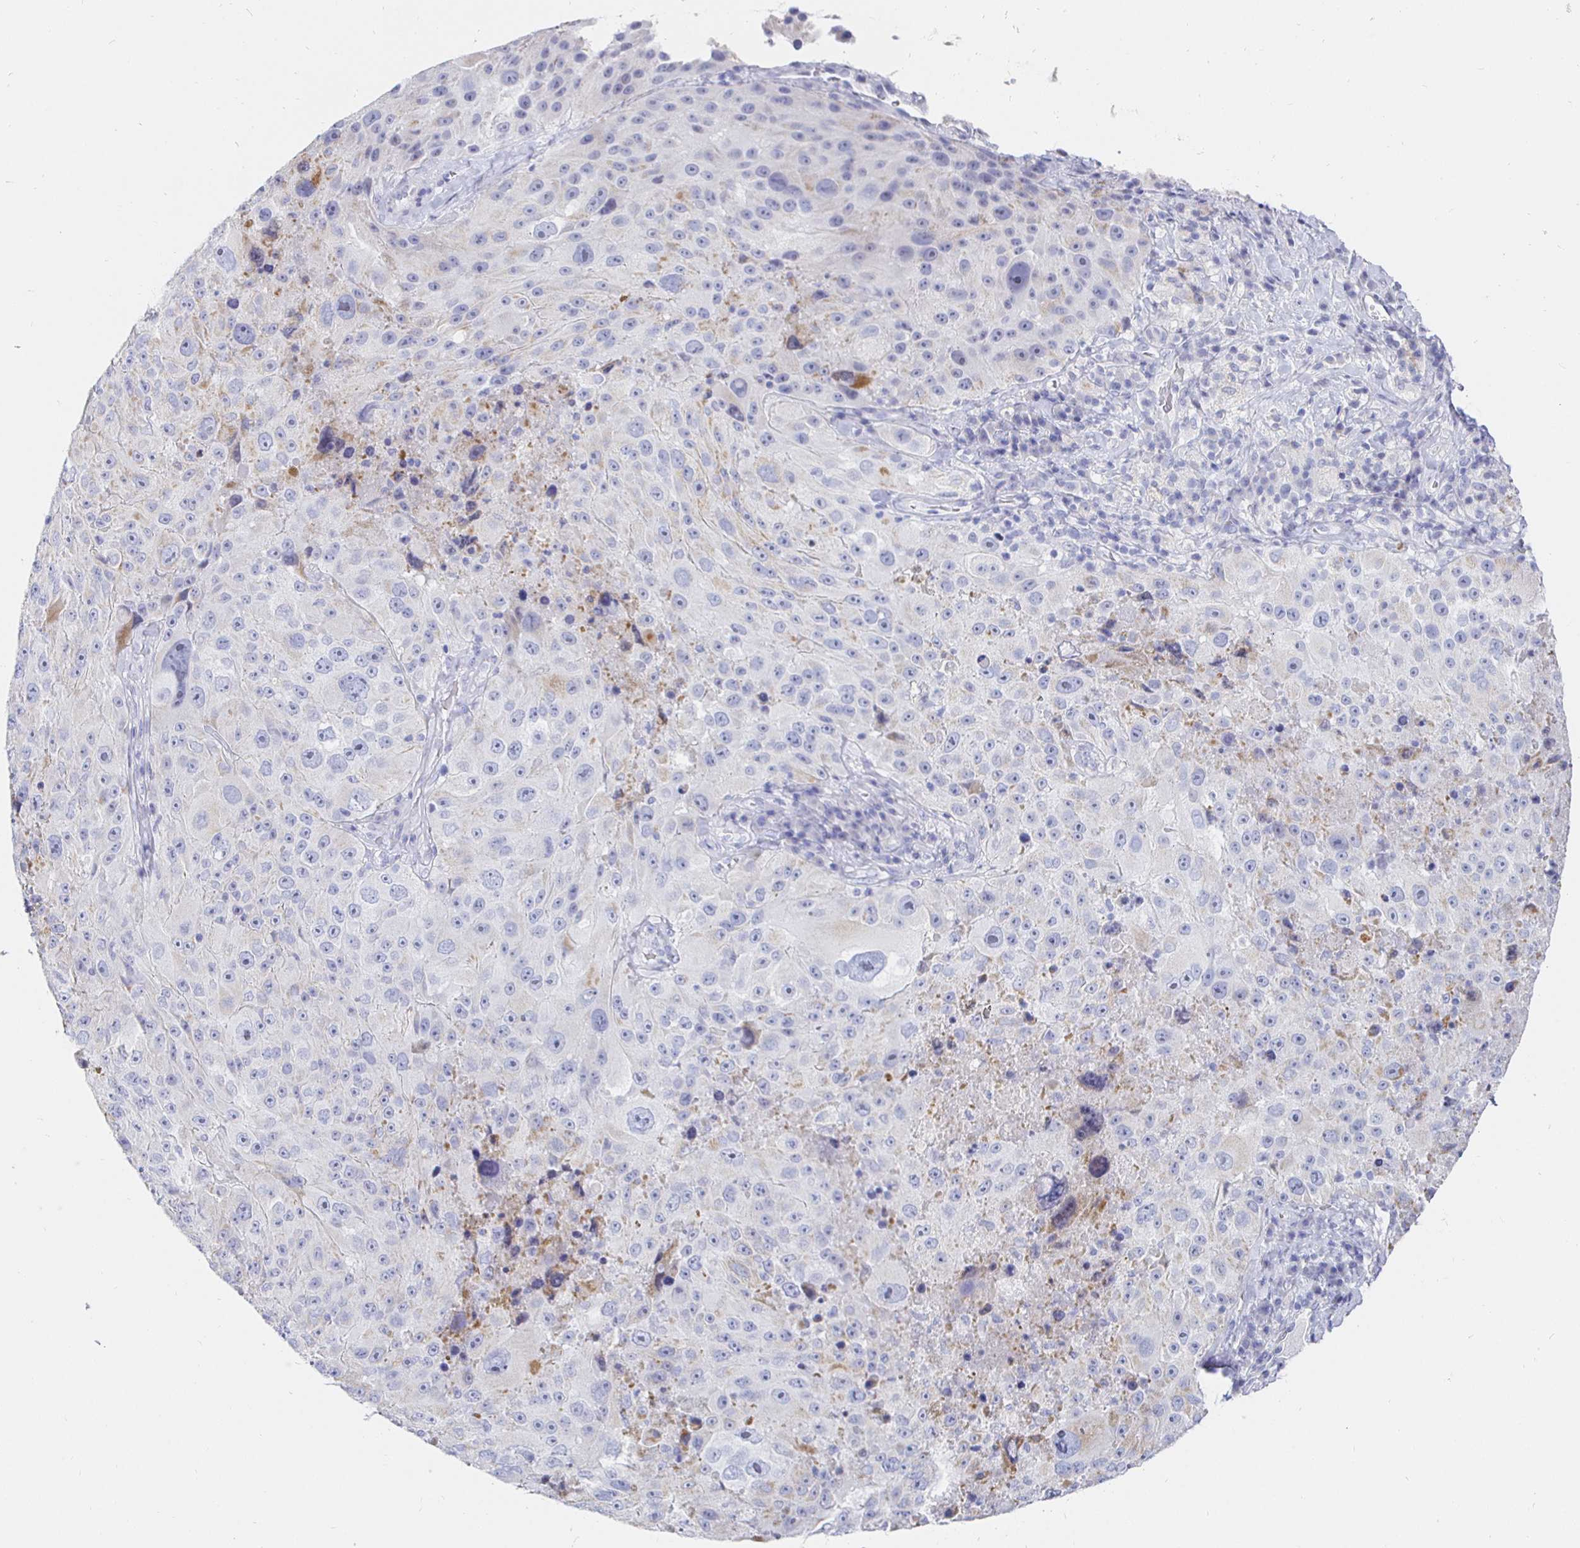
{"staining": {"intensity": "negative", "quantity": "none", "location": "none"}, "tissue": "melanoma", "cell_type": "Tumor cells", "image_type": "cancer", "snomed": [{"axis": "morphology", "description": "Malignant melanoma, Metastatic site"}, {"axis": "topography", "description": "Lymph node"}], "caption": "Tumor cells show no significant protein expression in melanoma.", "gene": "CR2", "patient": {"sex": "male", "age": 62}}